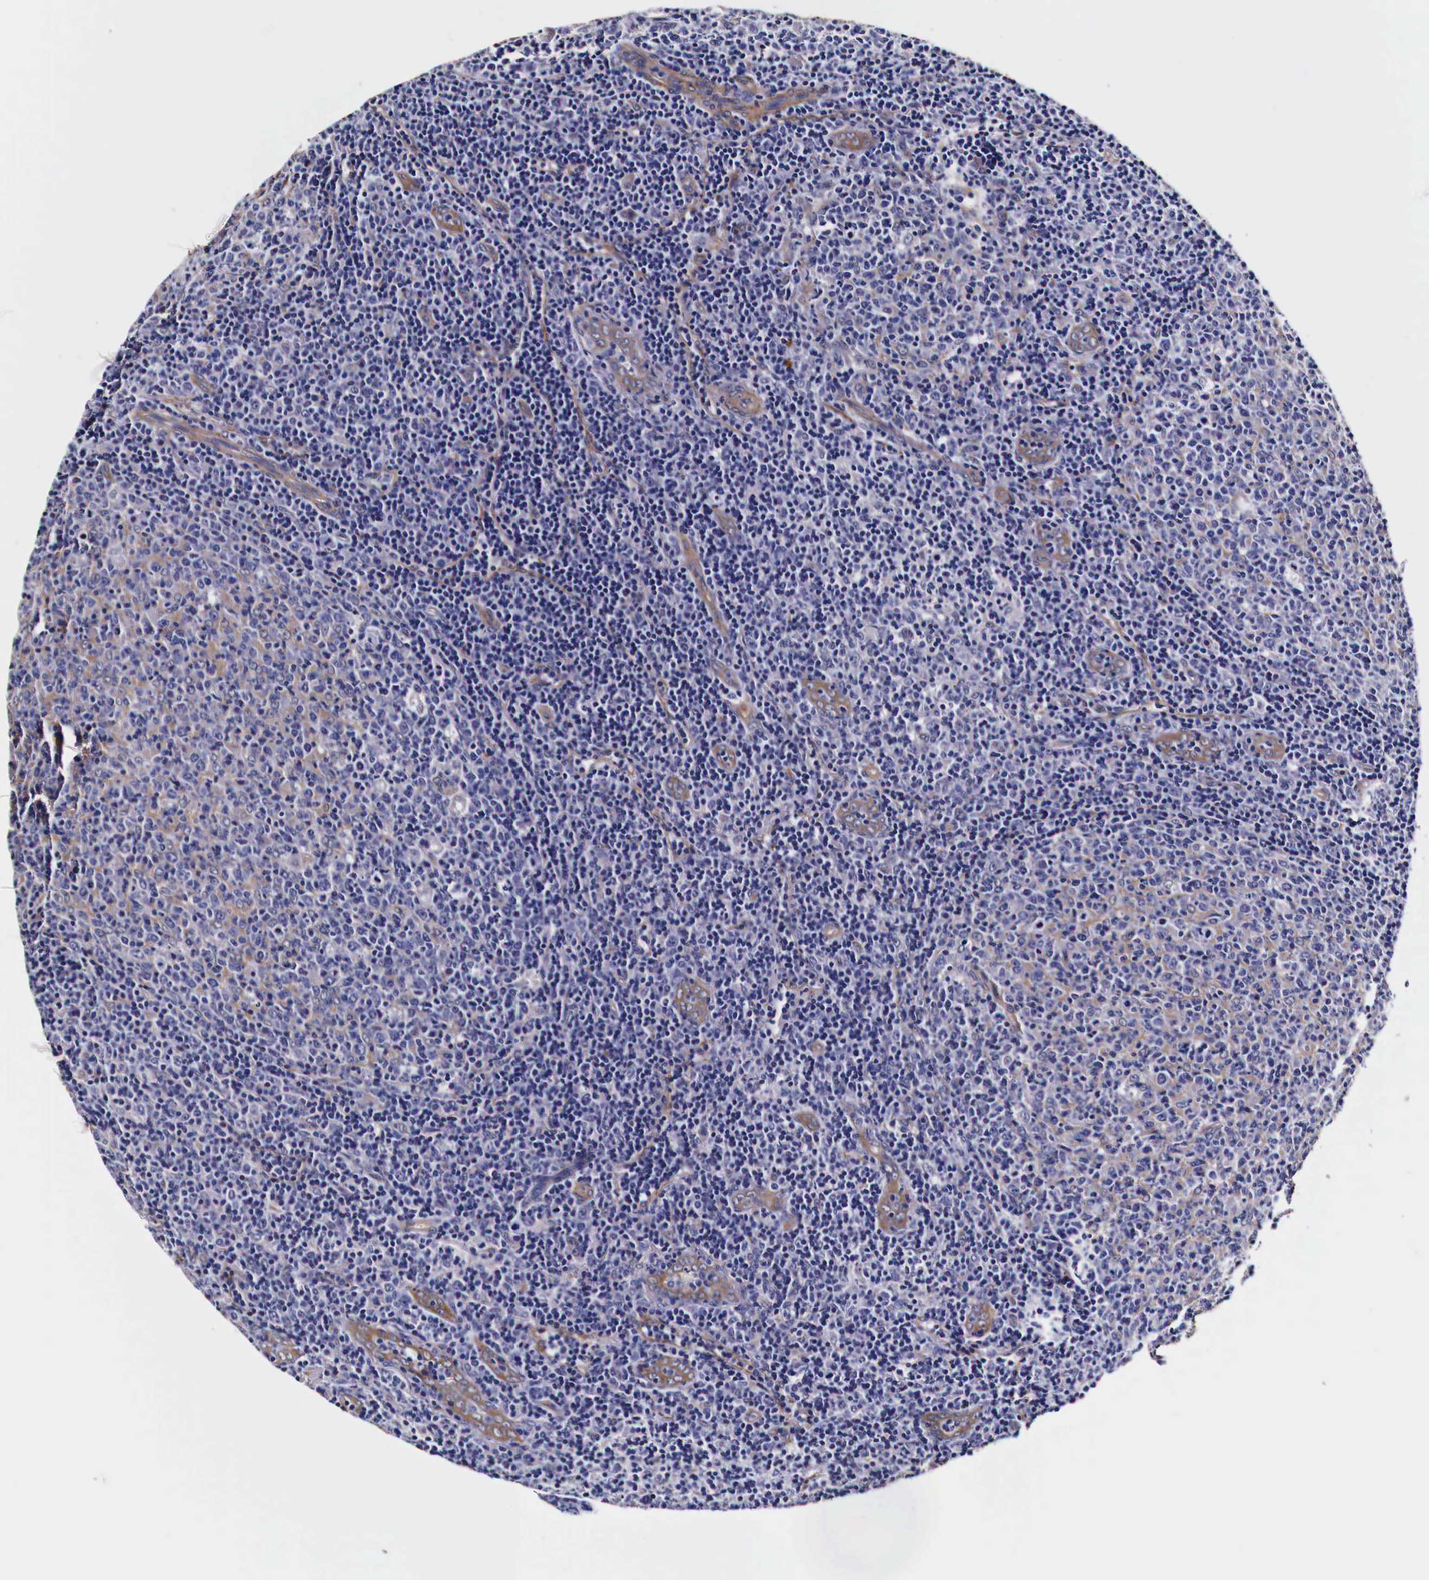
{"staining": {"intensity": "negative", "quantity": "none", "location": "none"}, "tissue": "tonsil", "cell_type": "Germinal center cells", "image_type": "normal", "snomed": [{"axis": "morphology", "description": "Normal tissue, NOS"}, {"axis": "topography", "description": "Tonsil"}], "caption": "Germinal center cells show no significant expression in benign tonsil. The staining was performed using DAB (3,3'-diaminobenzidine) to visualize the protein expression in brown, while the nuclei were stained in blue with hematoxylin (Magnification: 20x).", "gene": "HSPB1", "patient": {"sex": "female", "age": 3}}